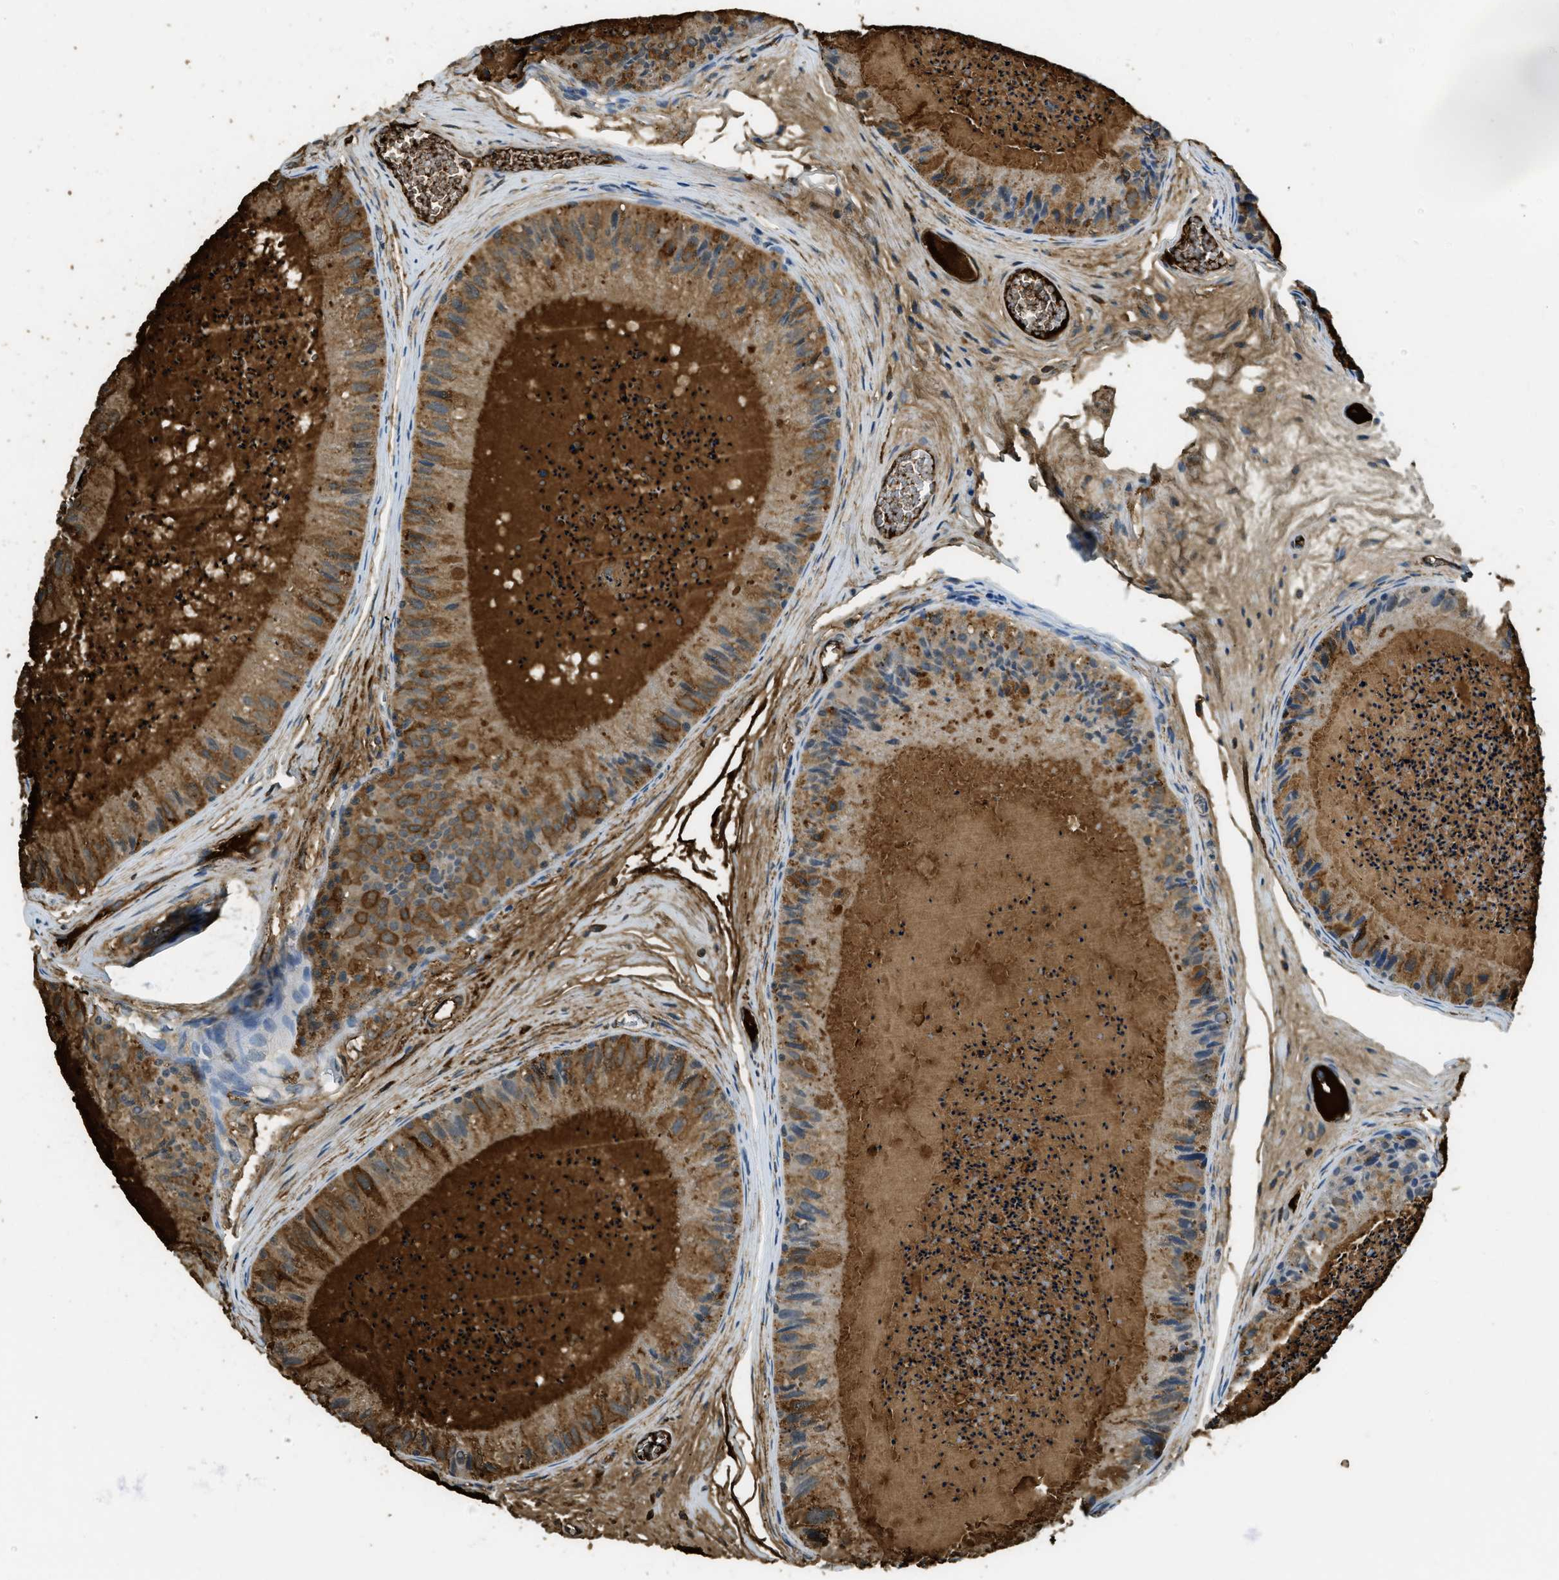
{"staining": {"intensity": "moderate", "quantity": ">75%", "location": "cytoplasmic/membranous,nuclear"}, "tissue": "epididymis", "cell_type": "Glandular cells", "image_type": "normal", "snomed": [{"axis": "morphology", "description": "Normal tissue, NOS"}, {"axis": "topography", "description": "Epididymis"}], "caption": "DAB (3,3'-diaminobenzidine) immunohistochemical staining of unremarkable epididymis exhibits moderate cytoplasmic/membranous,nuclear protein staining in about >75% of glandular cells. (Stains: DAB in brown, nuclei in blue, Microscopy: brightfield microscopy at high magnification).", "gene": "PRTN3", "patient": {"sex": "male", "age": 31}}